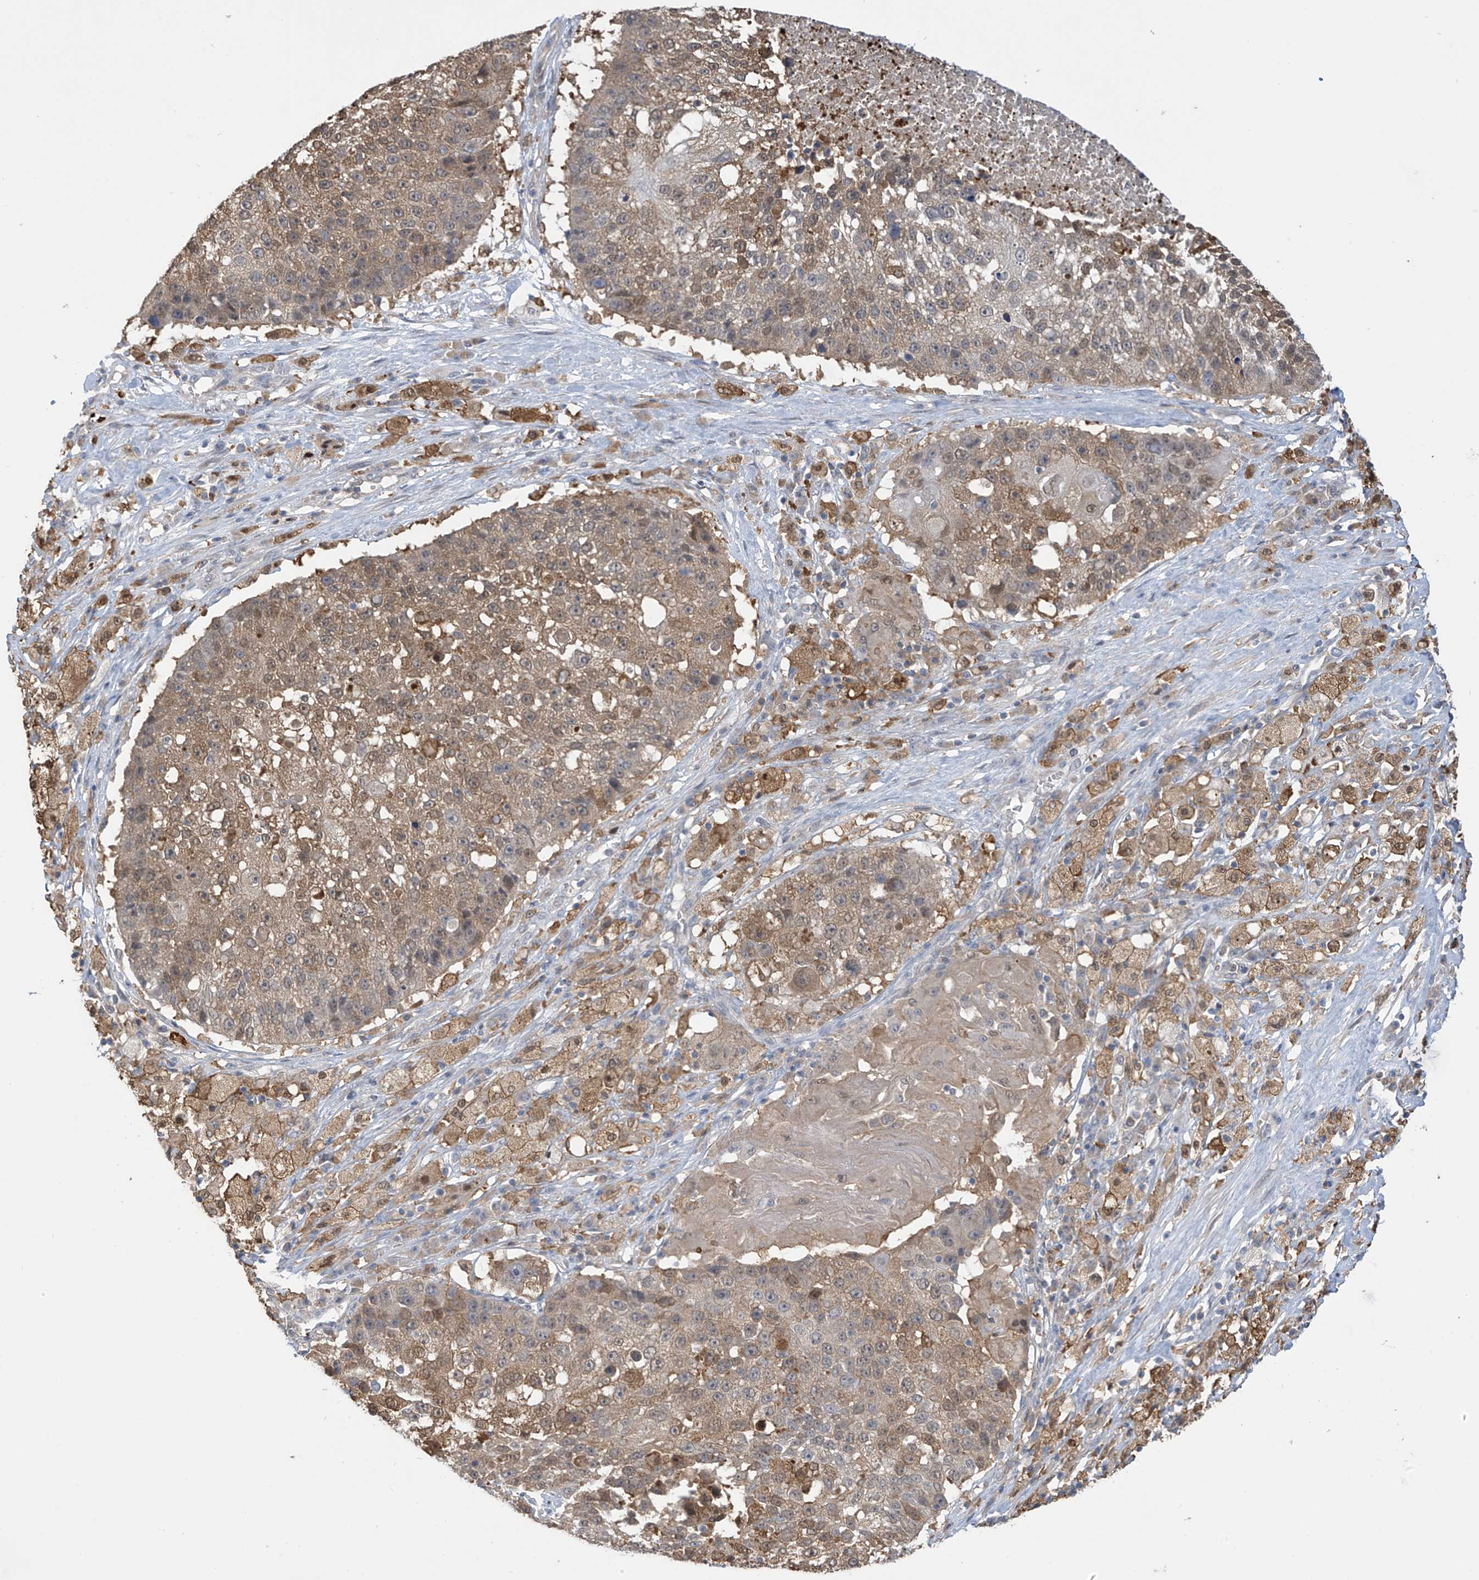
{"staining": {"intensity": "moderate", "quantity": ">75%", "location": "cytoplasmic/membranous,nuclear"}, "tissue": "lung cancer", "cell_type": "Tumor cells", "image_type": "cancer", "snomed": [{"axis": "morphology", "description": "Squamous cell carcinoma, NOS"}, {"axis": "topography", "description": "Lung"}], "caption": "Tumor cells demonstrate medium levels of moderate cytoplasmic/membranous and nuclear staining in approximately >75% of cells in human lung cancer (squamous cell carcinoma).", "gene": "IDH1", "patient": {"sex": "male", "age": 61}}